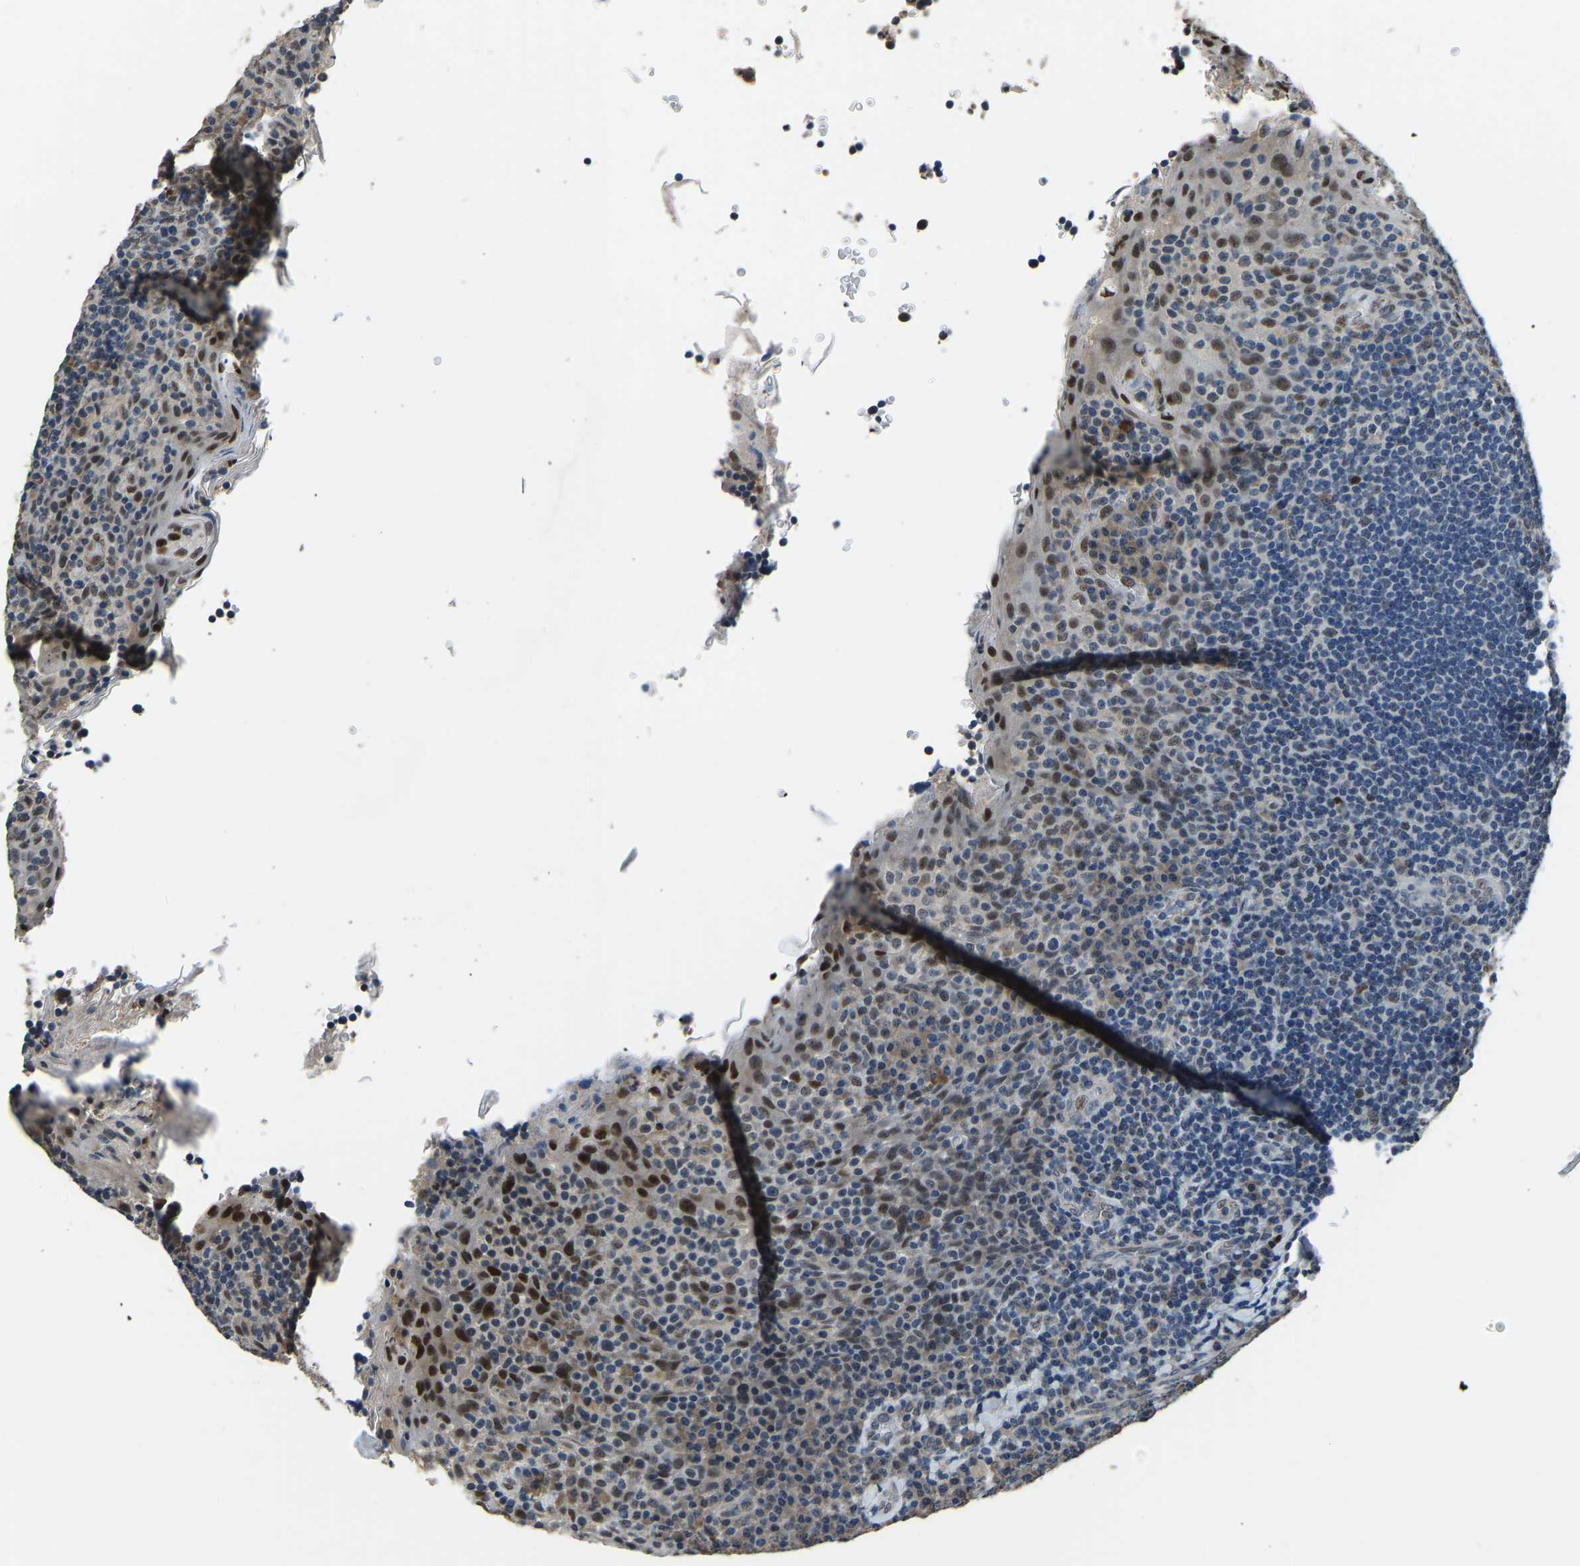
{"staining": {"intensity": "weak", "quantity": "25%-75%", "location": "nuclear"}, "tissue": "tonsil", "cell_type": "Germinal center cells", "image_type": "normal", "snomed": [{"axis": "morphology", "description": "Normal tissue, NOS"}, {"axis": "topography", "description": "Tonsil"}], "caption": "Weak nuclear positivity for a protein is present in approximately 25%-75% of germinal center cells of normal tonsil using immunohistochemistry.", "gene": "FOS", "patient": {"sex": "male", "age": 17}}